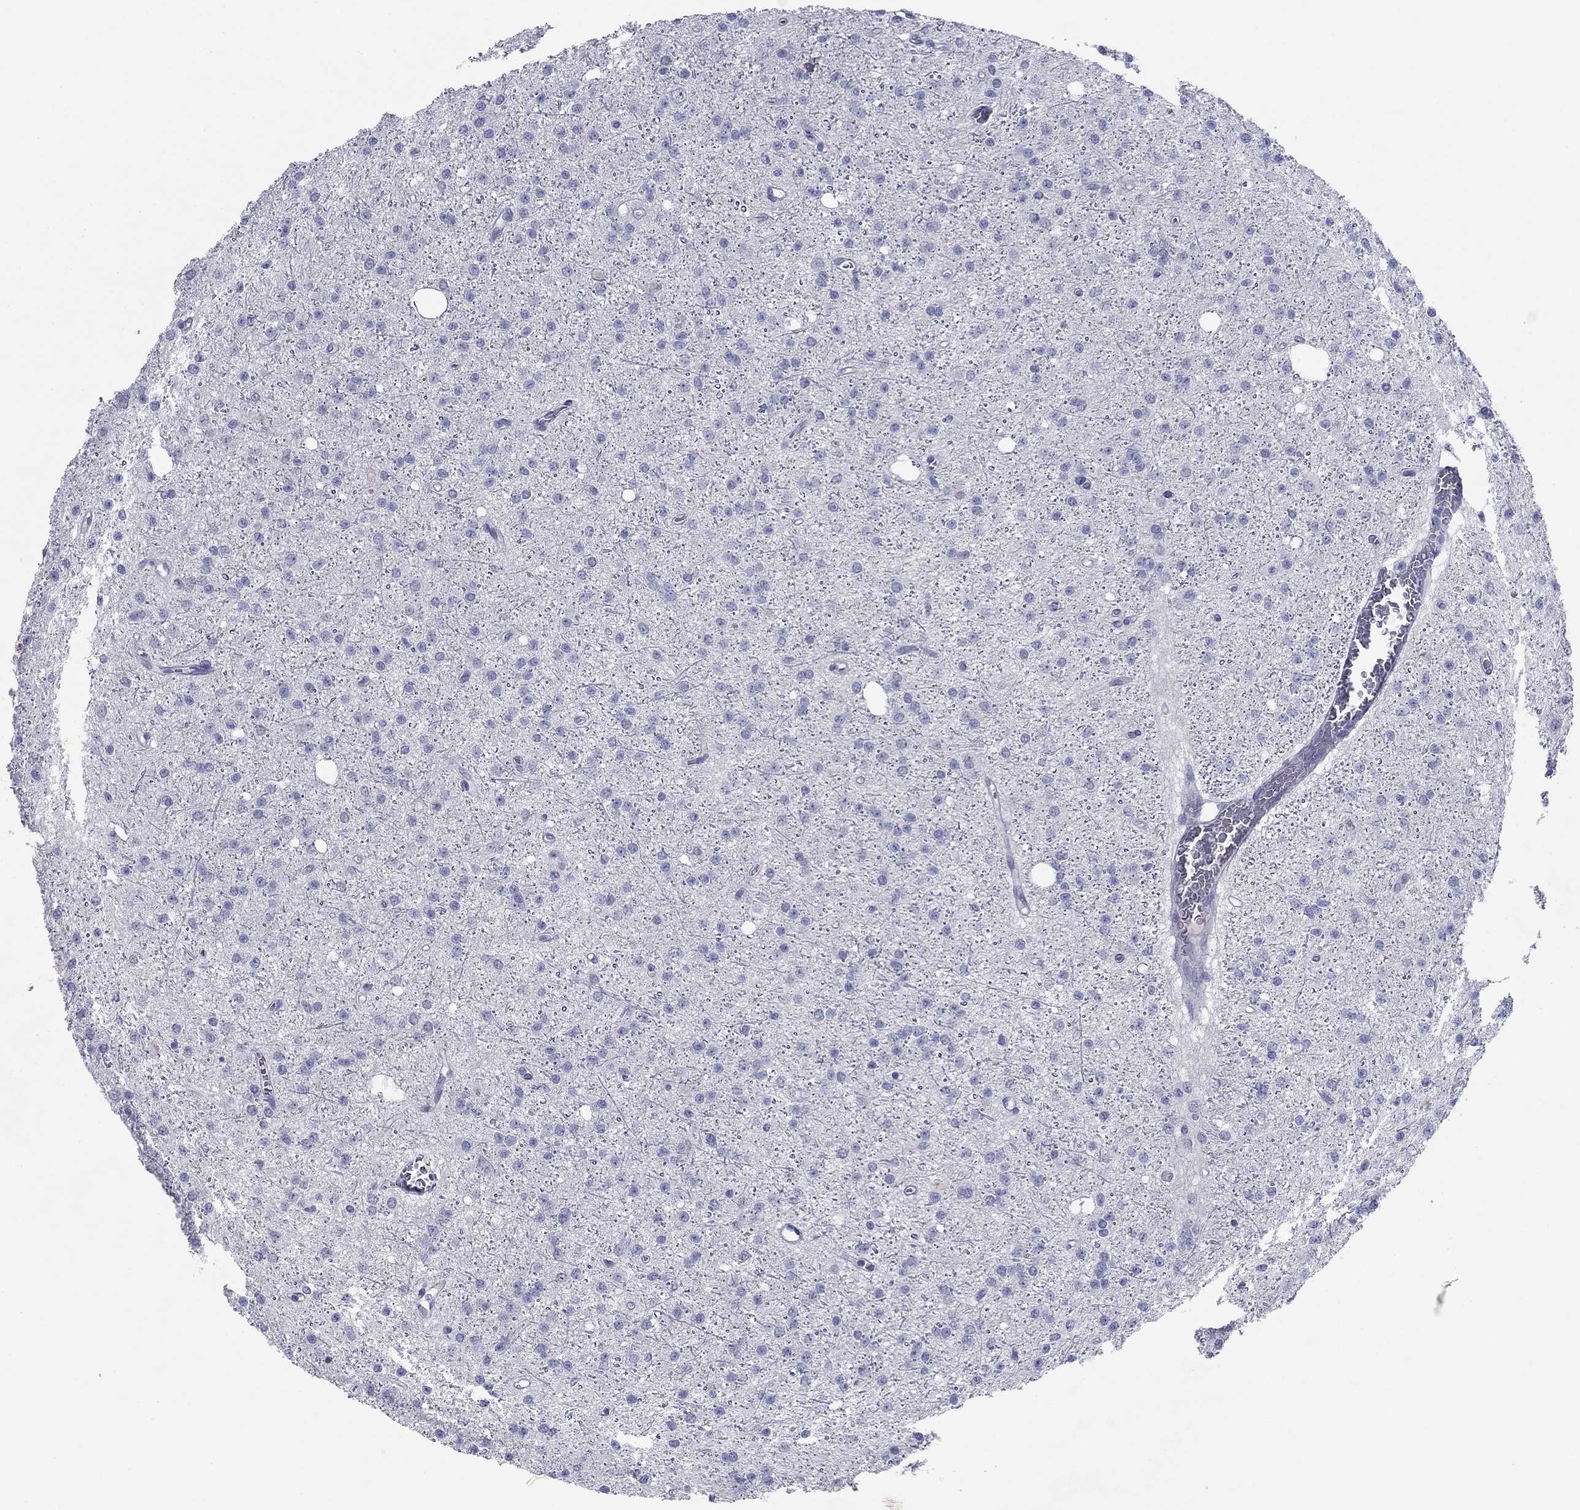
{"staining": {"intensity": "negative", "quantity": "none", "location": "none"}, "tissue": "glioma", "cell_type": "Tumor cells", "image_type": "cancer", "snomed": [{"axis": "morphology", "description": "Glioma, malignant, Low grade"}, {"axis": "topography", "description": "Brain"}], "caption": "Malignant glioma (low-grade) was stained to show a protein in brown. There is no significant staining in tumor cells. (DAB (3,3'-diaminobenzidine) immunohistochemistry (IHC) visualized using brightfield microscopy, high magnification).", "gene": "PLS1", "patient": {"sex": "male", "age": 27}}